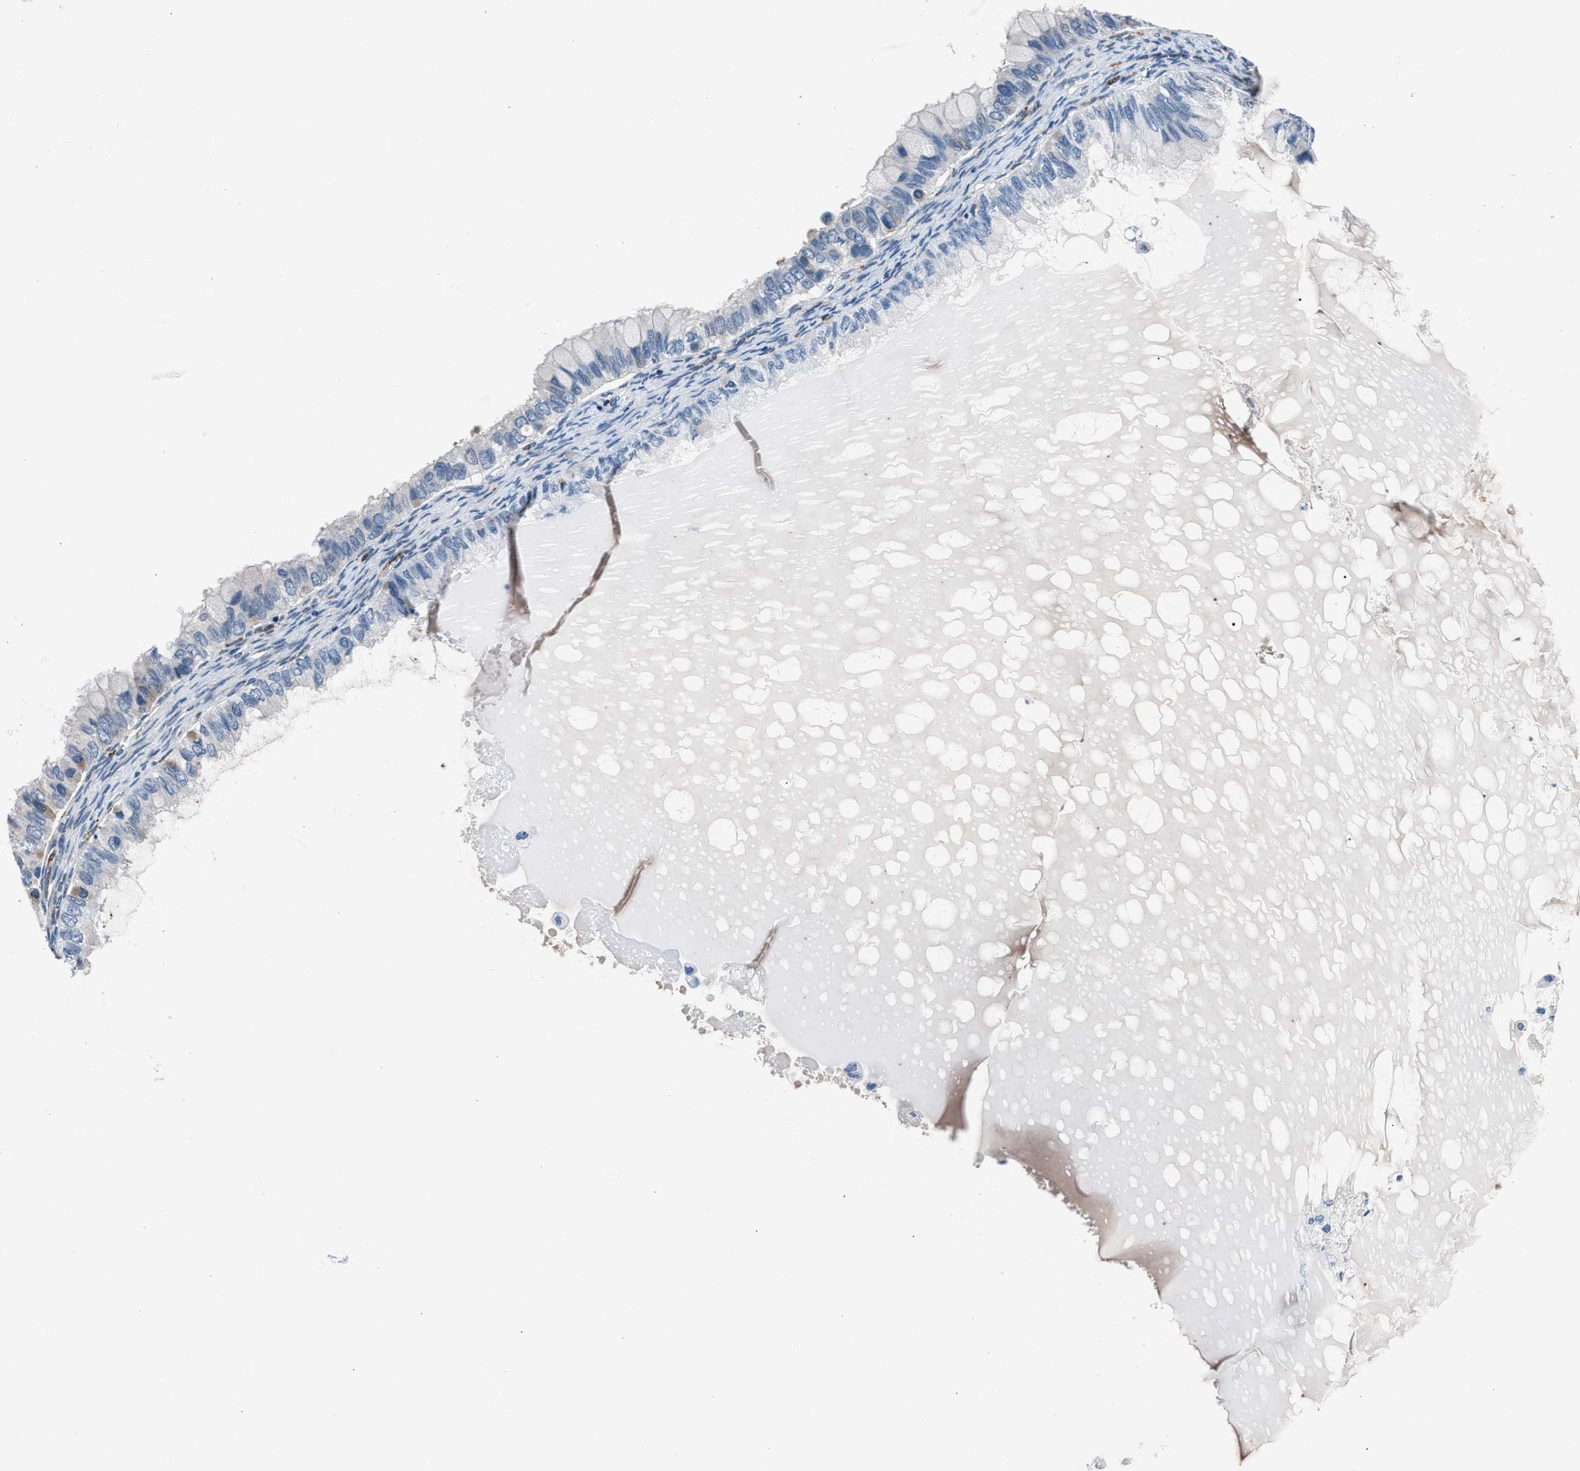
{"staining": {"intensity": "negative", "quantity": "none", "location": "none"}, "tissue": "ovarian cancer", "cell_type": "Tumor cells", "image_type": "cancer", "snomed": [{"axis": "morphology", "description": "Cystadenocarcinoma, mucinous, NOS"}, {"axis": "topography", "description": "Ovary"}], "caption": "Photomicrograph shows no significant protein expression in tumor cells of ovarian cancer (mucinous cystadenocarcinoma).", "gene": "DENND6B", "patient": {"sex": "female", "age": 80}}